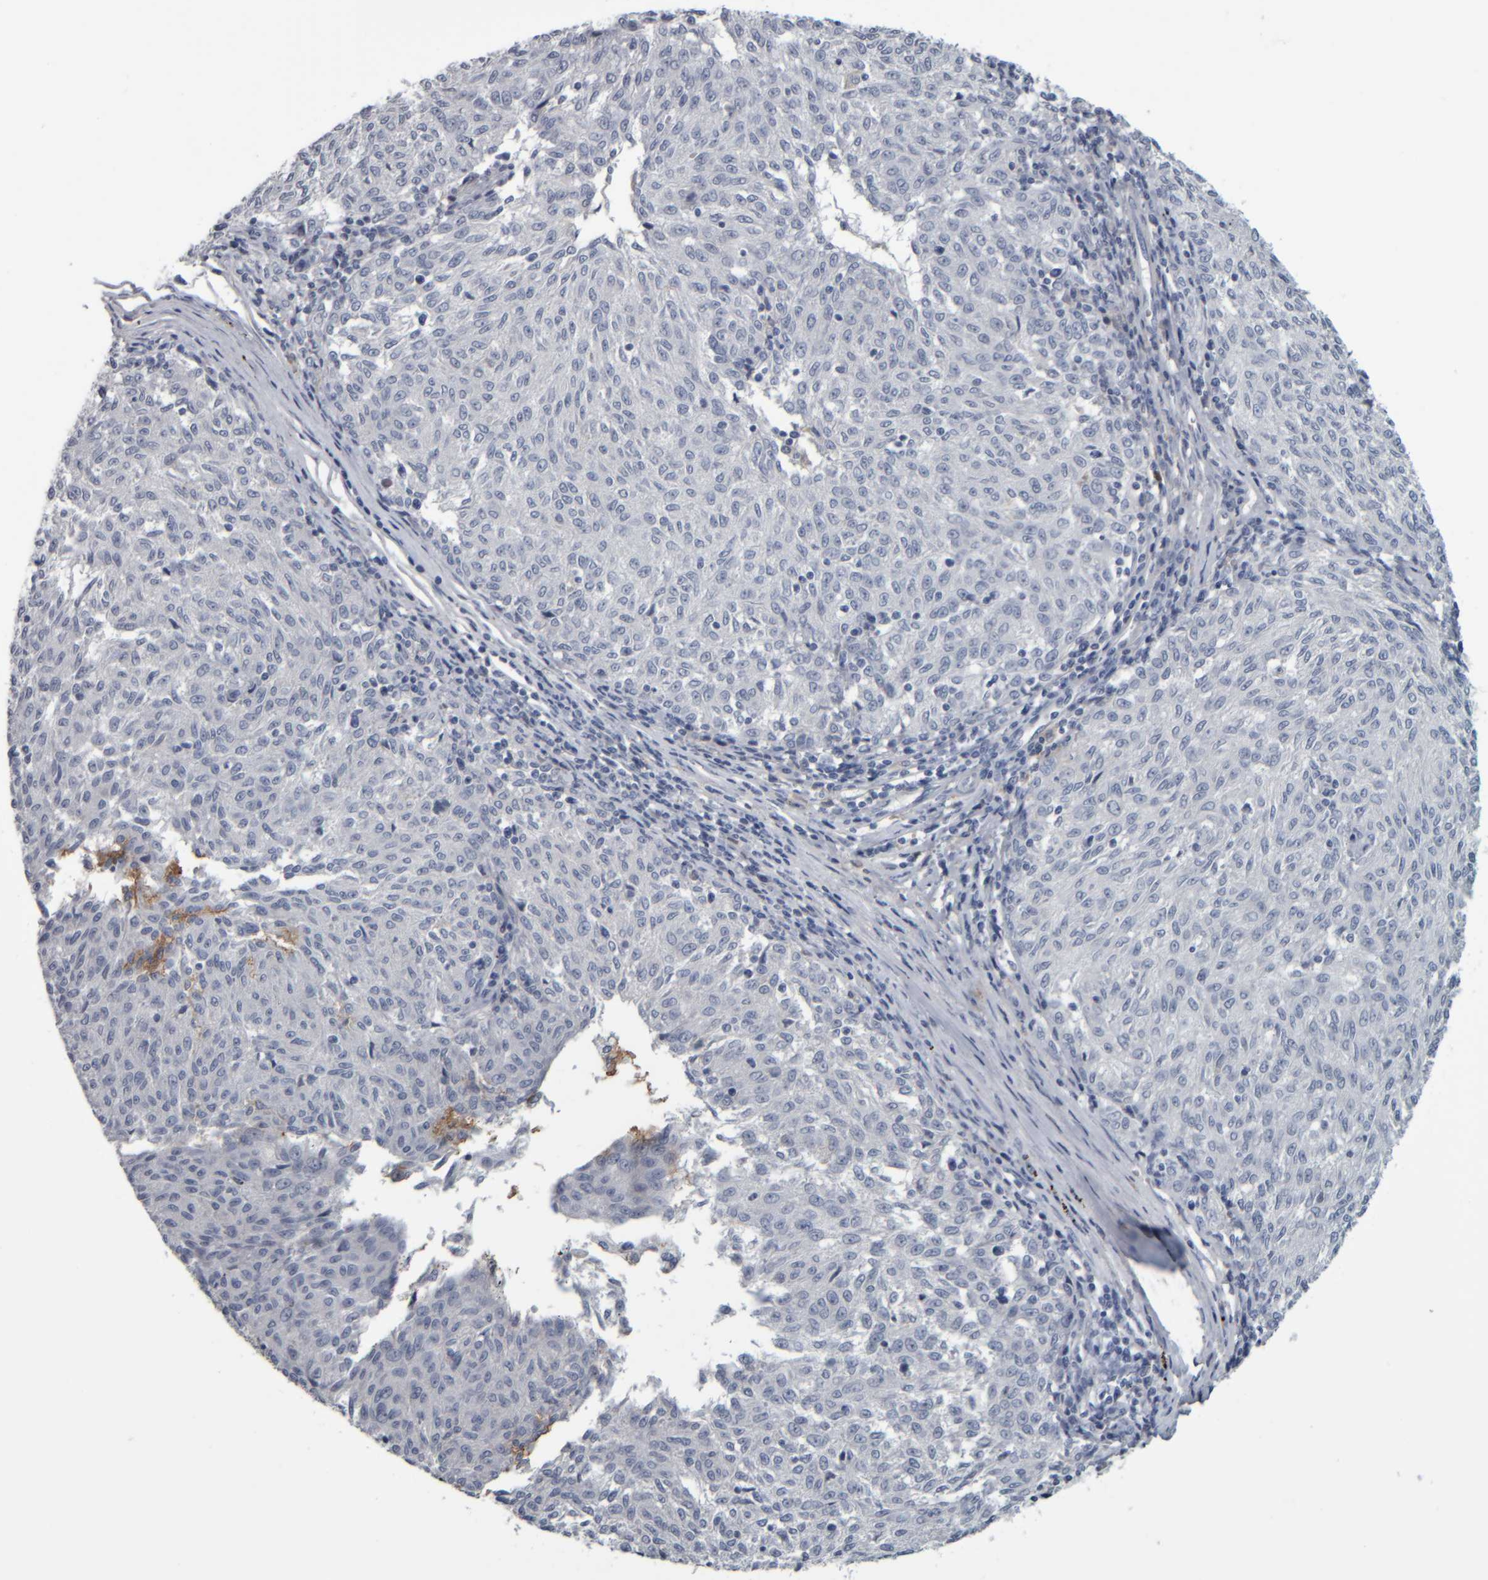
{"staining": {"intensity": "negative", "quantity": "none", "location": "none"}, "tissue": "melanoma", "cell_type": "Tumor cells", "image_type": "cancer", "snomed": [{"axis": "morphology", "description": "Malignant melanoma, NOS"}, {"axis": "topography", "description": "Skin"}], "caption": "Tumor cells show no significant protein staining in melanoma.", "gene": "CAVIN4", "patient": {"sex": "female", "age": 72}}